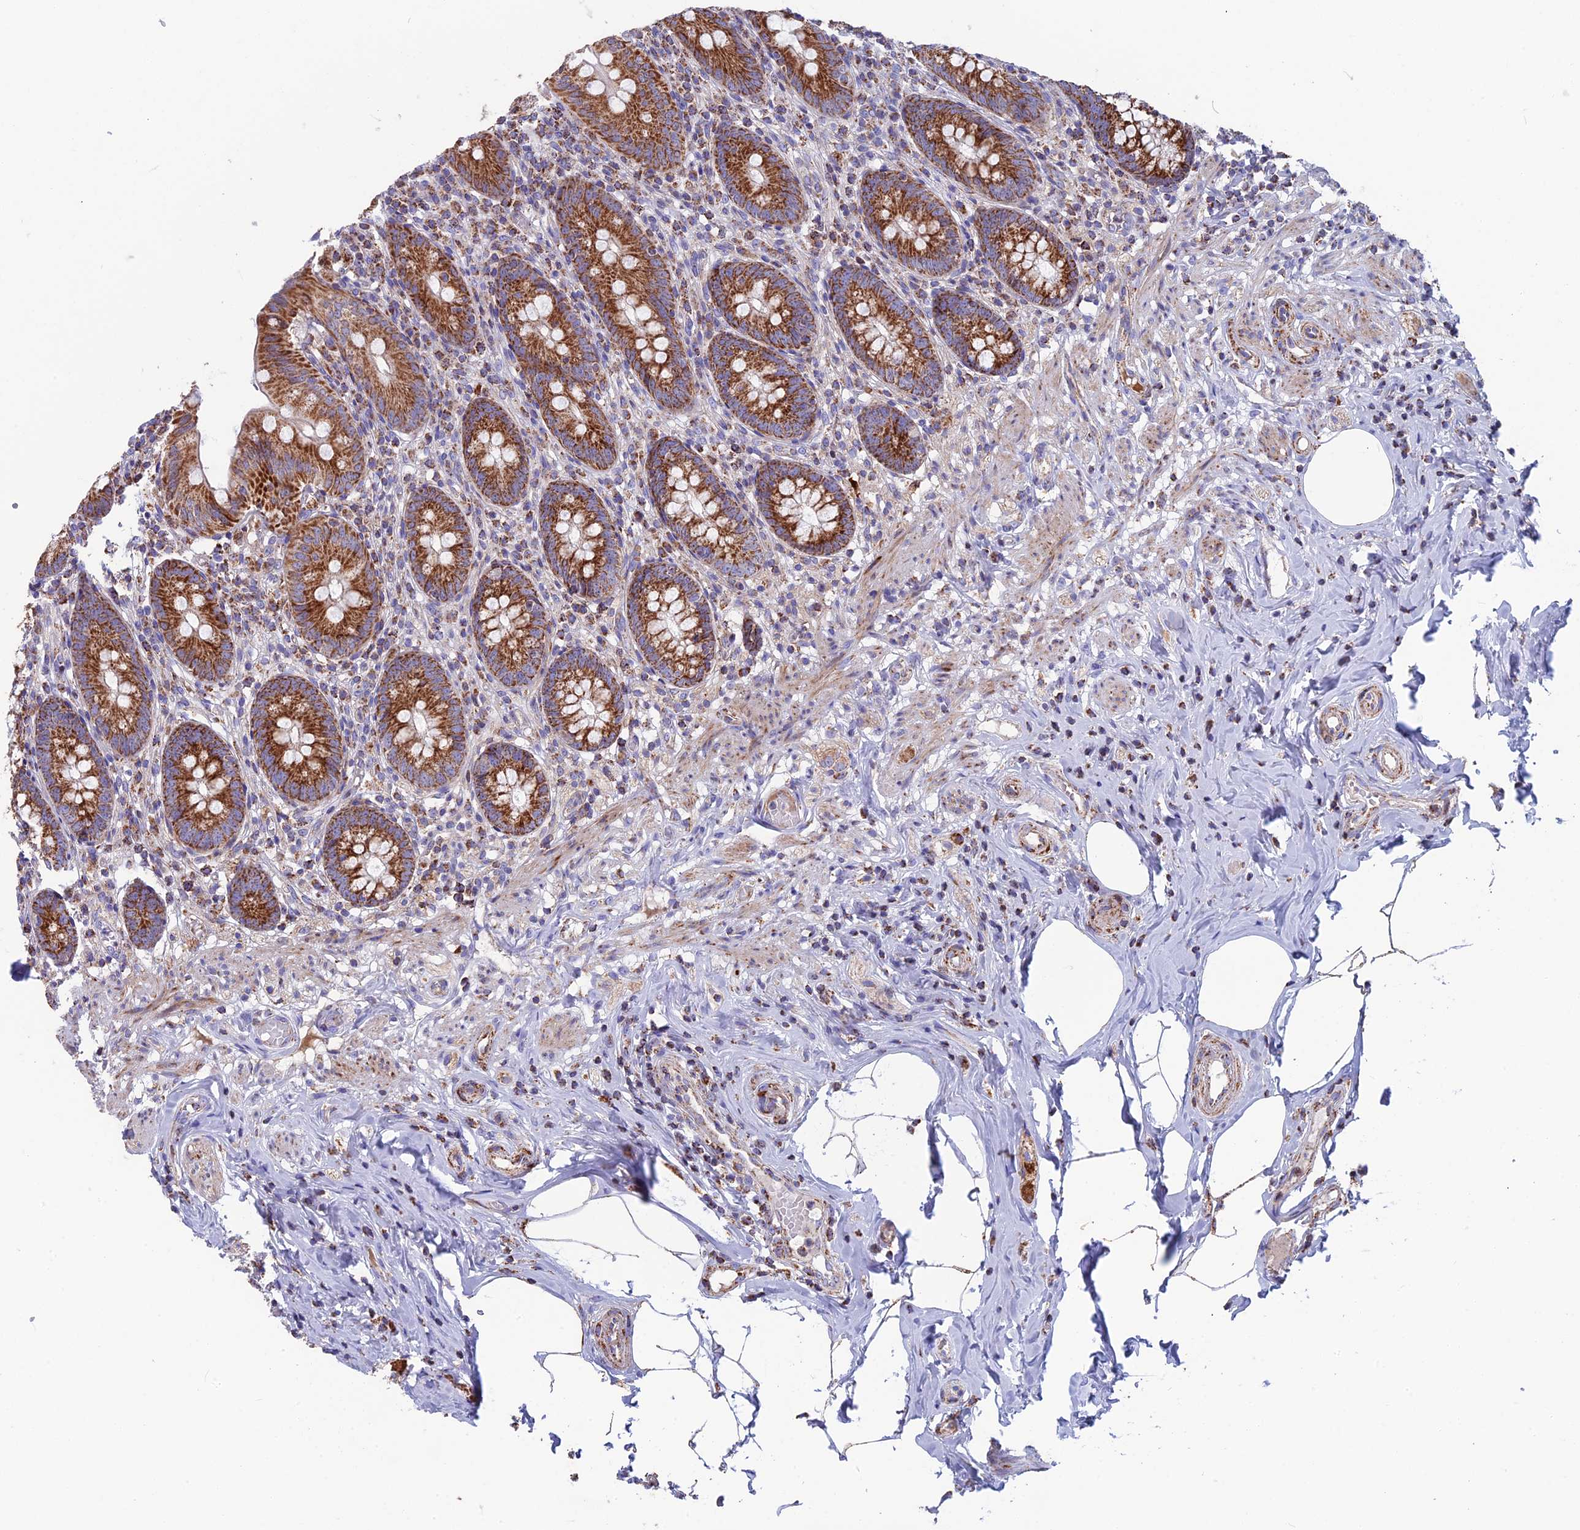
{"staining": {"intensity": "strong", "quantity": ">75%", "location": "cytoplasmic/membranous"}, "tissue": "appendix", "cell_type": "Glandular cells", "image_type": "normal", "snomed": [{"axis": "morphology", "description": "Normal tissue, NOS"}, {"axis": "topography", "description": "Appendix"}], "caption": "This histopathology image shows normal appendix stained with immunohistochemistry (IHC) to label a protein in brown. The cytoplasmic/membranous of glandular cells show strong positivity for the protein. Nuclei are counter-stained blue.", "gene": "CS", "patient": {"sex": "male", "age": 55}}